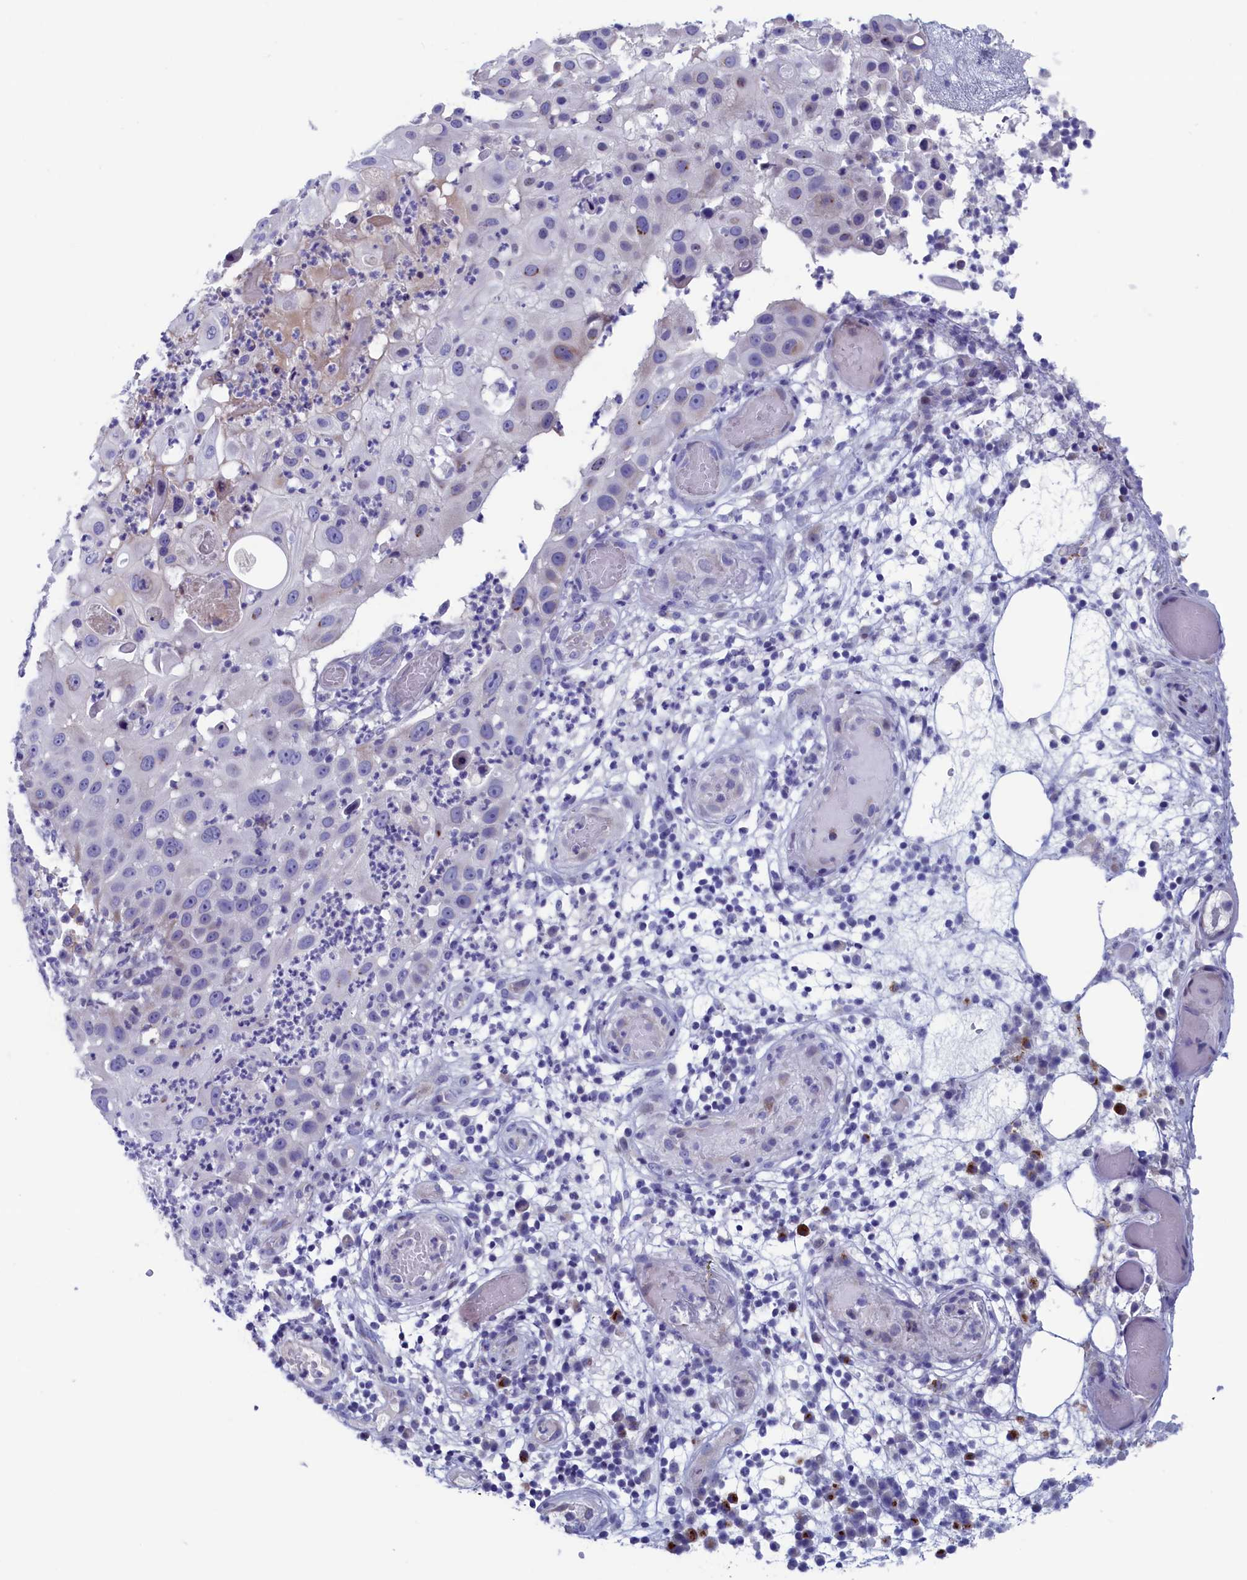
{"staining": {"intensity": "negative", "quantity": "none", "location": "none"}, "tissue": "skin cancer", "cell_type": "Tumor cells", "image_type": "cancer", "snomed": [{"axis": "morphology", "description": "Squamous cell carcinoma, NOS"}, {"axis": "topography", "description": "Skin"}], "caption": "This histopathology image is of squamous cell carcinoma (skin) stained with immunohistochemistry (IHC) to label a protein in brown with the nuclei are counter-stained blue. There is no positivity in tumor cells.", "gene": "NIBAN3", "patient": {"sex": "female", "age": 44}}